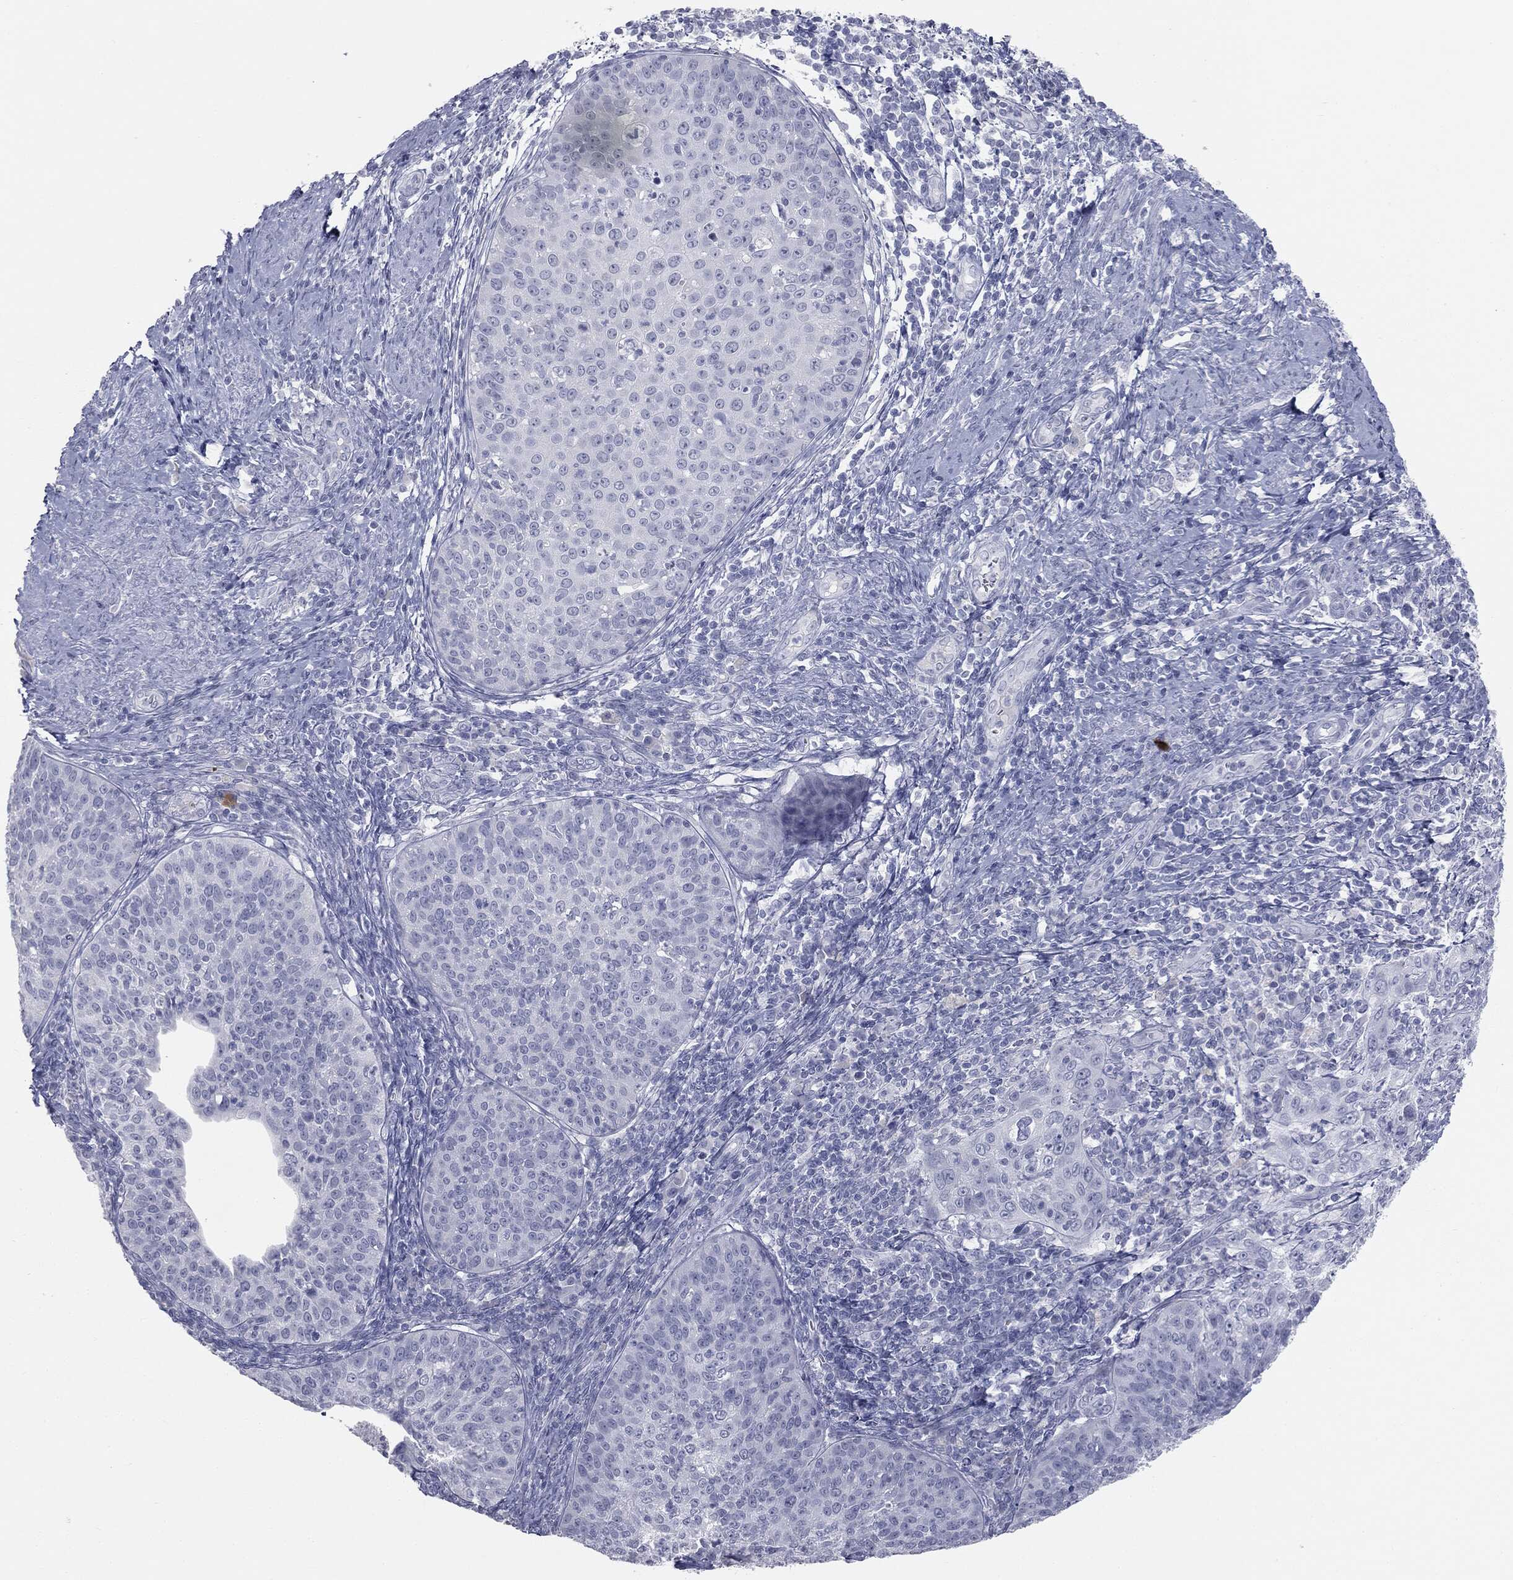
{"staining": {"intensity": "negative", "quantity": "none", "location": "none"}, "tissue": "cervical cancer", "cell_type": "Tumor cells", "image_type": "cancer", "snomed": [{"axis": "morphology", "description": "Squamous cell carcinoma, NOS"}, {"axis": "topography", "description": "Cervix"}], "caption": "A histopathology image of human cervical squamous cell carcinoma is negative for staining in tumor cells.", "gene": "MUC5AC", "patient": {"sex": "female", "age": 30}}